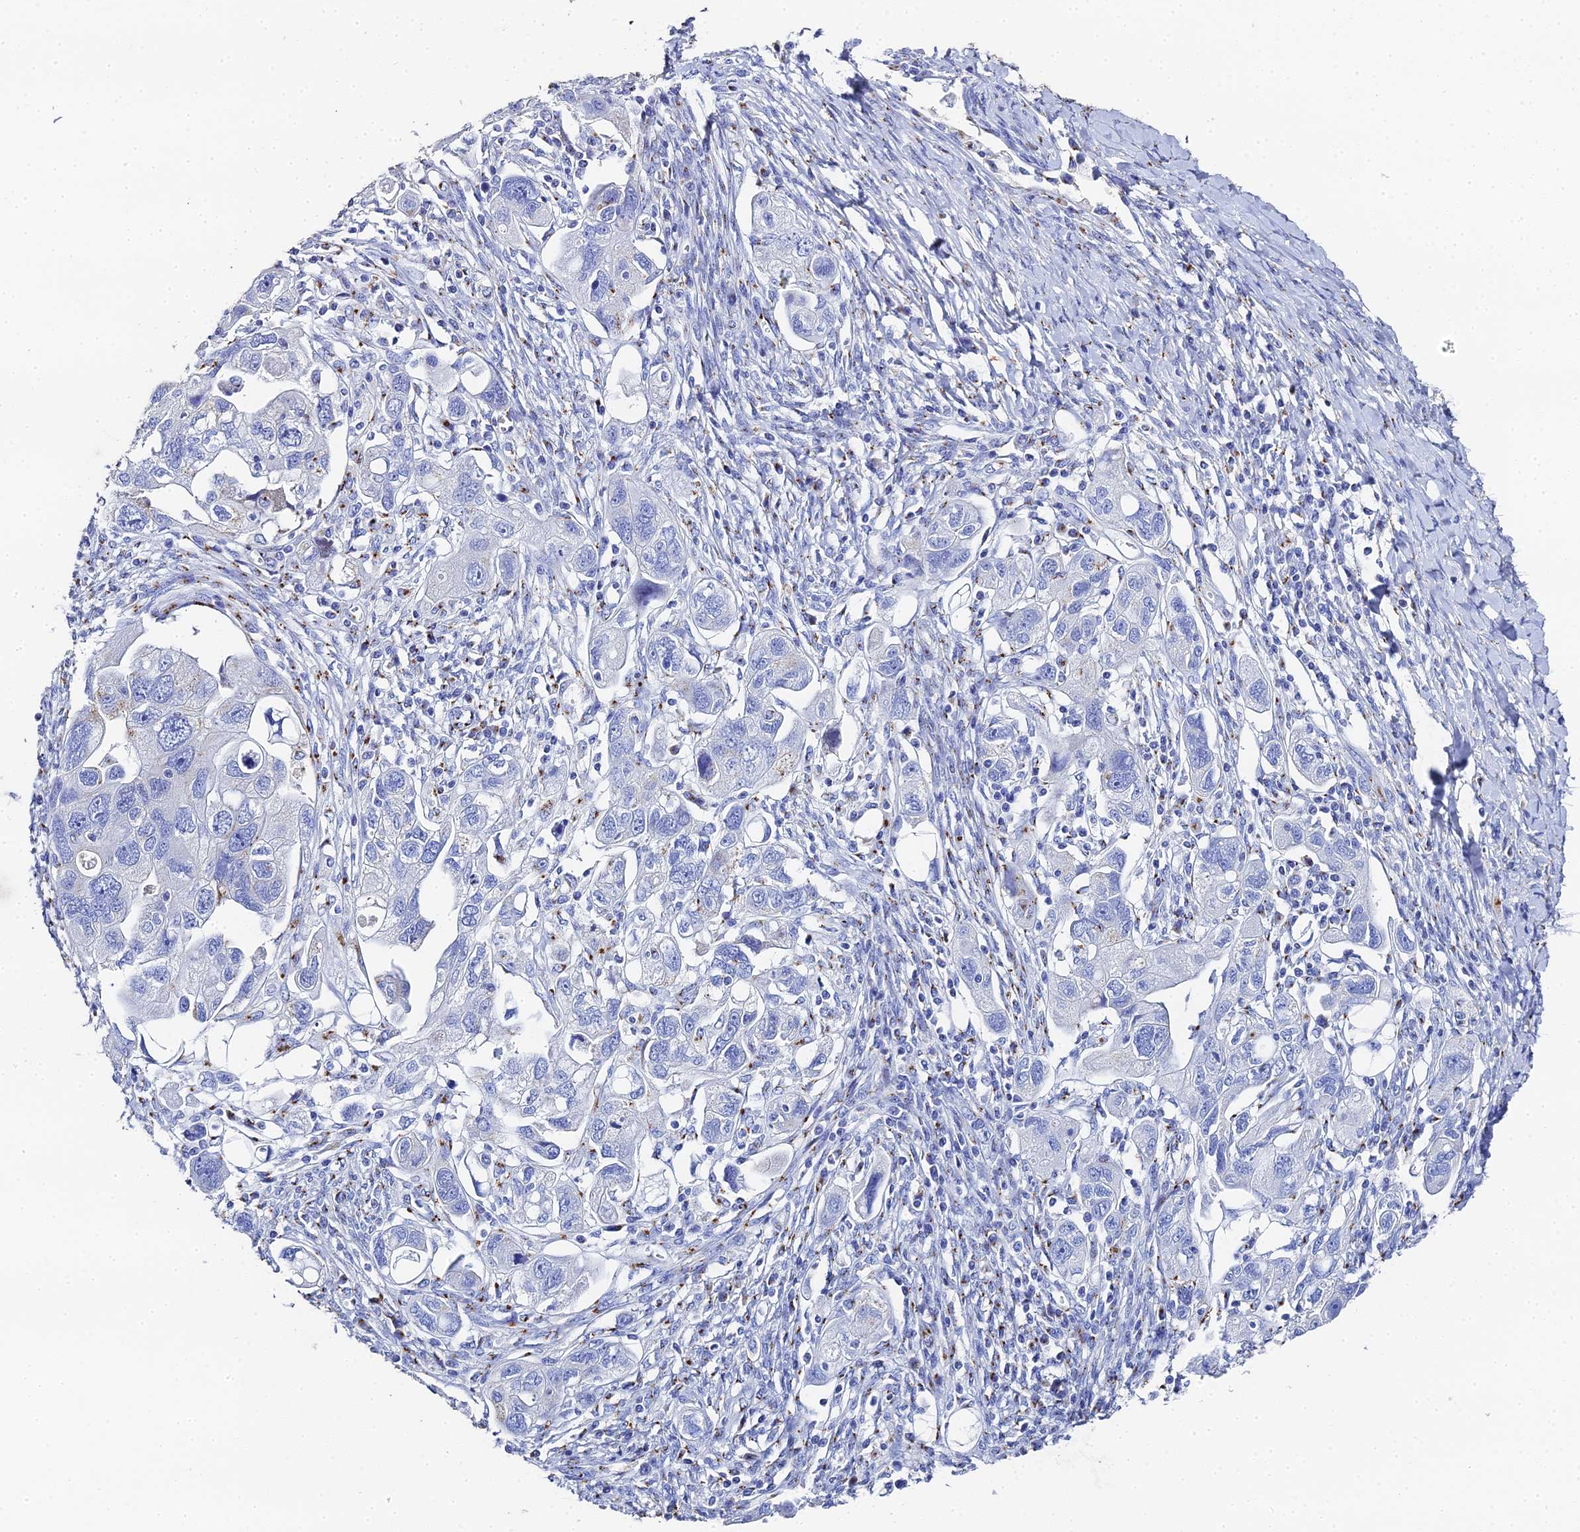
{"staining": {"intensity": "negative", "quantity": "none", "location": "none"}, "tissue": "ovarian cancer", "cell_type": "Tumor cells", "image_type": "cancer", "snomed": [{"axis": "morphology", "description": "Carcinoma, NOS"}, {"axis": "morphology", "description": "Cystadenocarcinoma, serous, NOS"}, {"axis": "topography", "description": "Ovary"}], "caption": "A high-resolution micrograph shows immunohistochemistry staining of ovarian carcinoma, which exhibits no significant positivity in tumor cells.", "gene": "ENSG00000268674", "patient": {"sex": "female", "age": 69}}